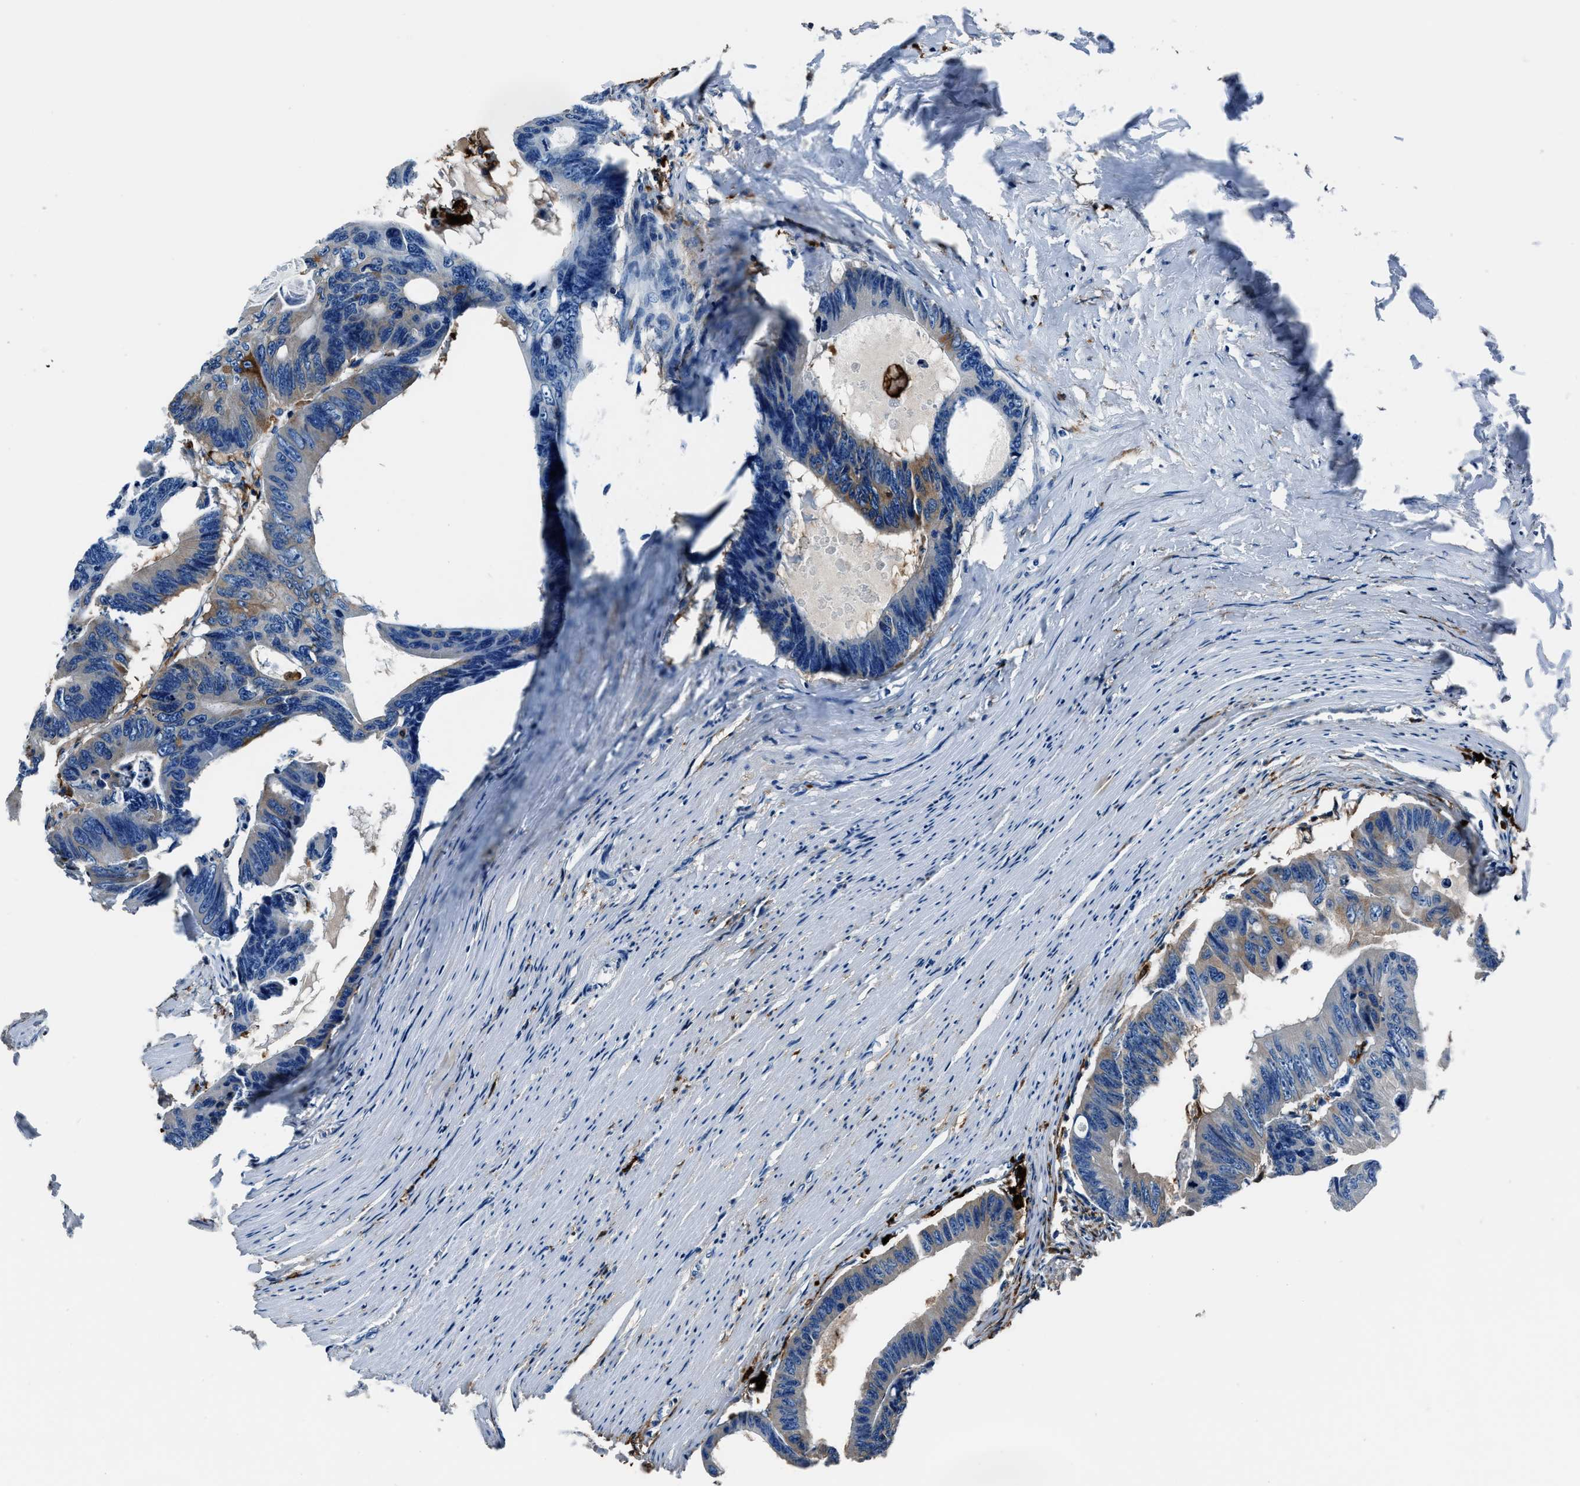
{"staining": {"intensity": "weak", "quantity": "25%-75%", "location": "cytoplasmic/membranous"}, "tissue": "colorectal cancer", "cell_type": "Tumor cells", "image_type": "cancer", "snomed": [{"axis": "morphology", "description": "Adenocarcinoma, NOS"}, {"axis": "topography", "description": "Colon"}], "caption": "Human colorectal cancer stained for a protein (brown) shows weak cytoplasmic/membranous positive staining in about 25%-75% of tumor cells.", "gene": "FTL", "patient": {"sex": "female", "age": 55}}